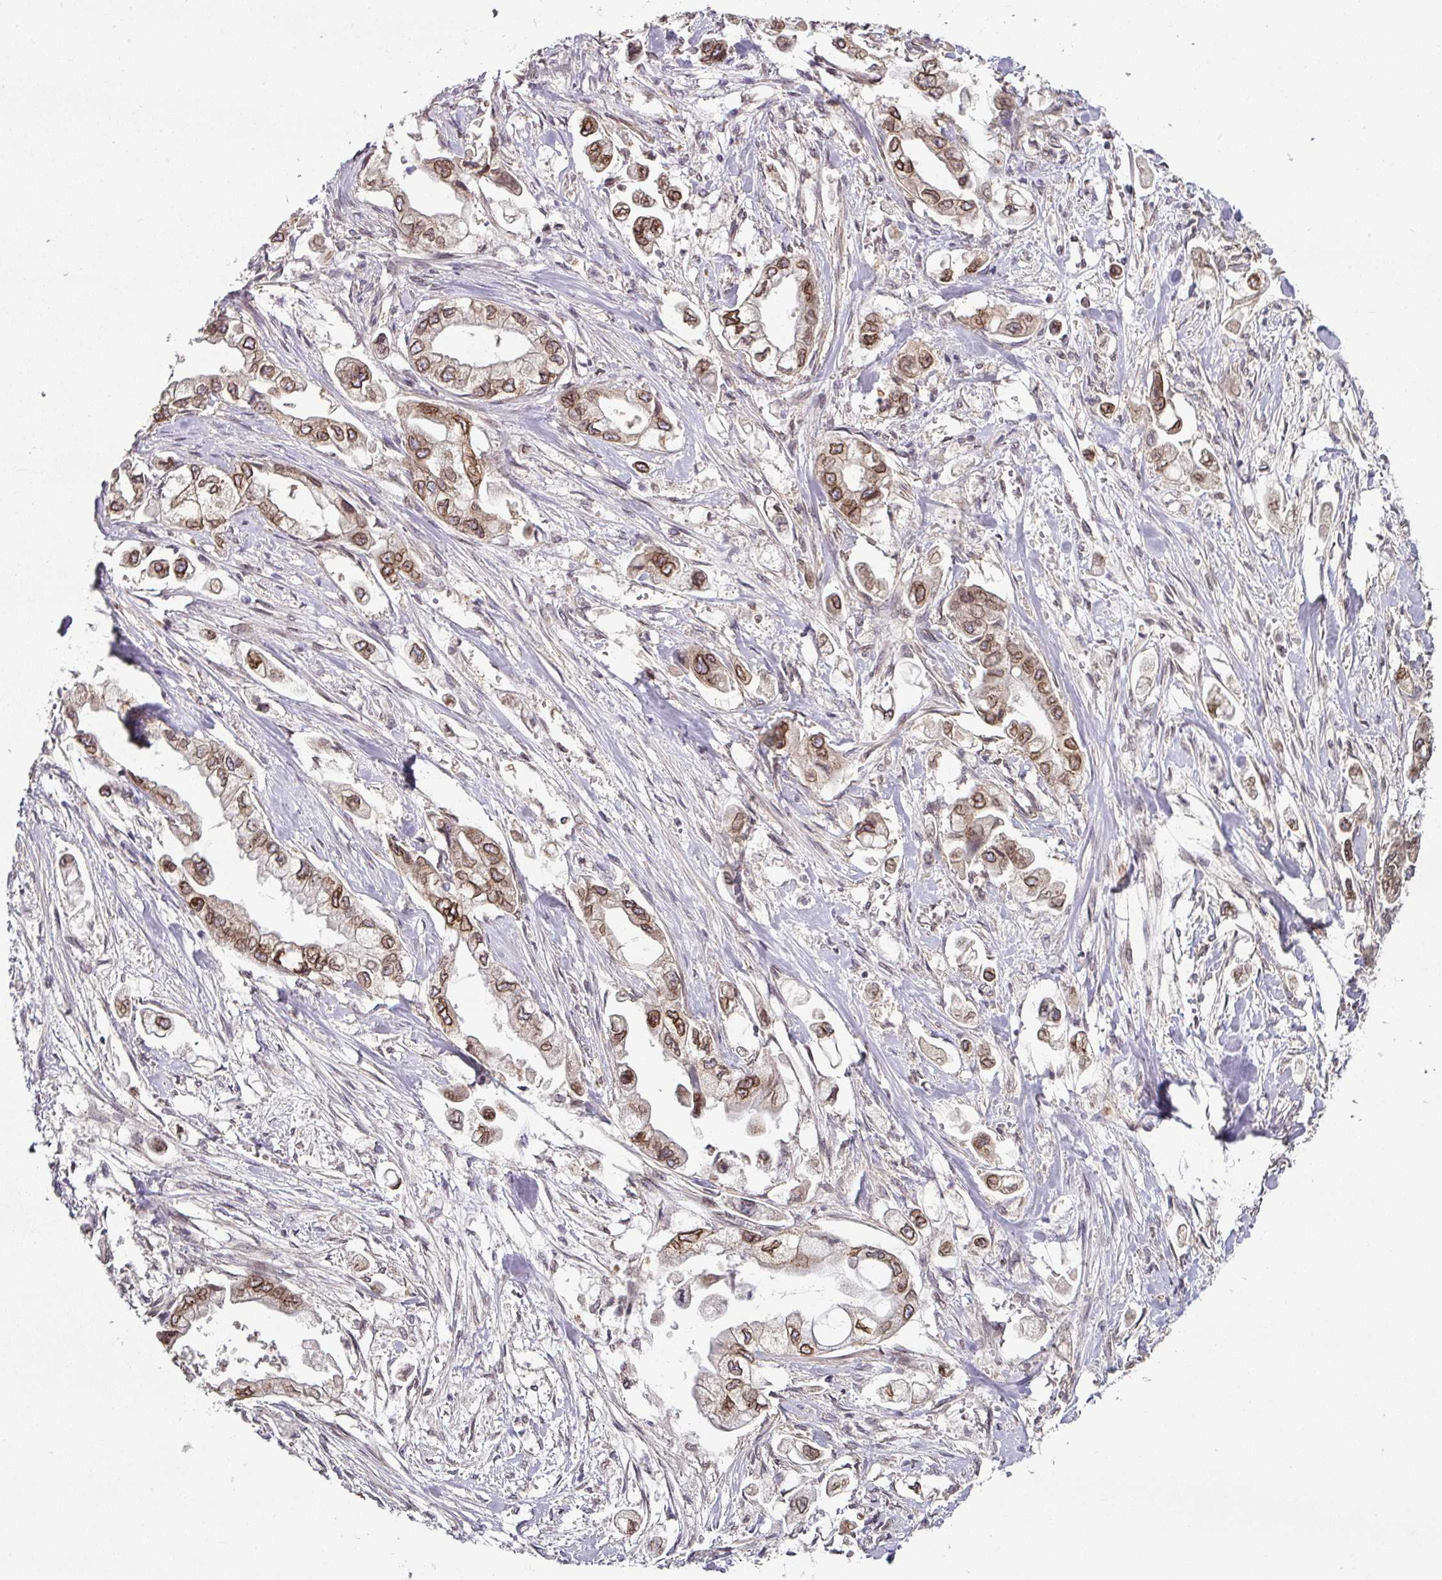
{"staining": {"intensity": "strong", "quantity": ">75%", "location": "cytoplasmic/membranous,nuclear"}, "tissue": "stomach cancer", "cell_type": "Tumor cells", "image_type": "cancer", "snomed": [{"axis": "morphology", "description": "Adenocarcinoma, NOS"}, {"axis": "topography", "description": "Stomach"}], "caption": "High-magnification brightfield microscopy of stomach cancer (adenocarcinoma) stained with DAB (3,3'-diaminobenzidine) (brown) and counterstained with hematoxylin (blue). tumor cells exhibit strong cytoplasmic/membranous and nuclear positivity is seen in approximately>75% of cells.", "gene": "RANGAP1", "patient": {"sex": "male", "age": 62}}